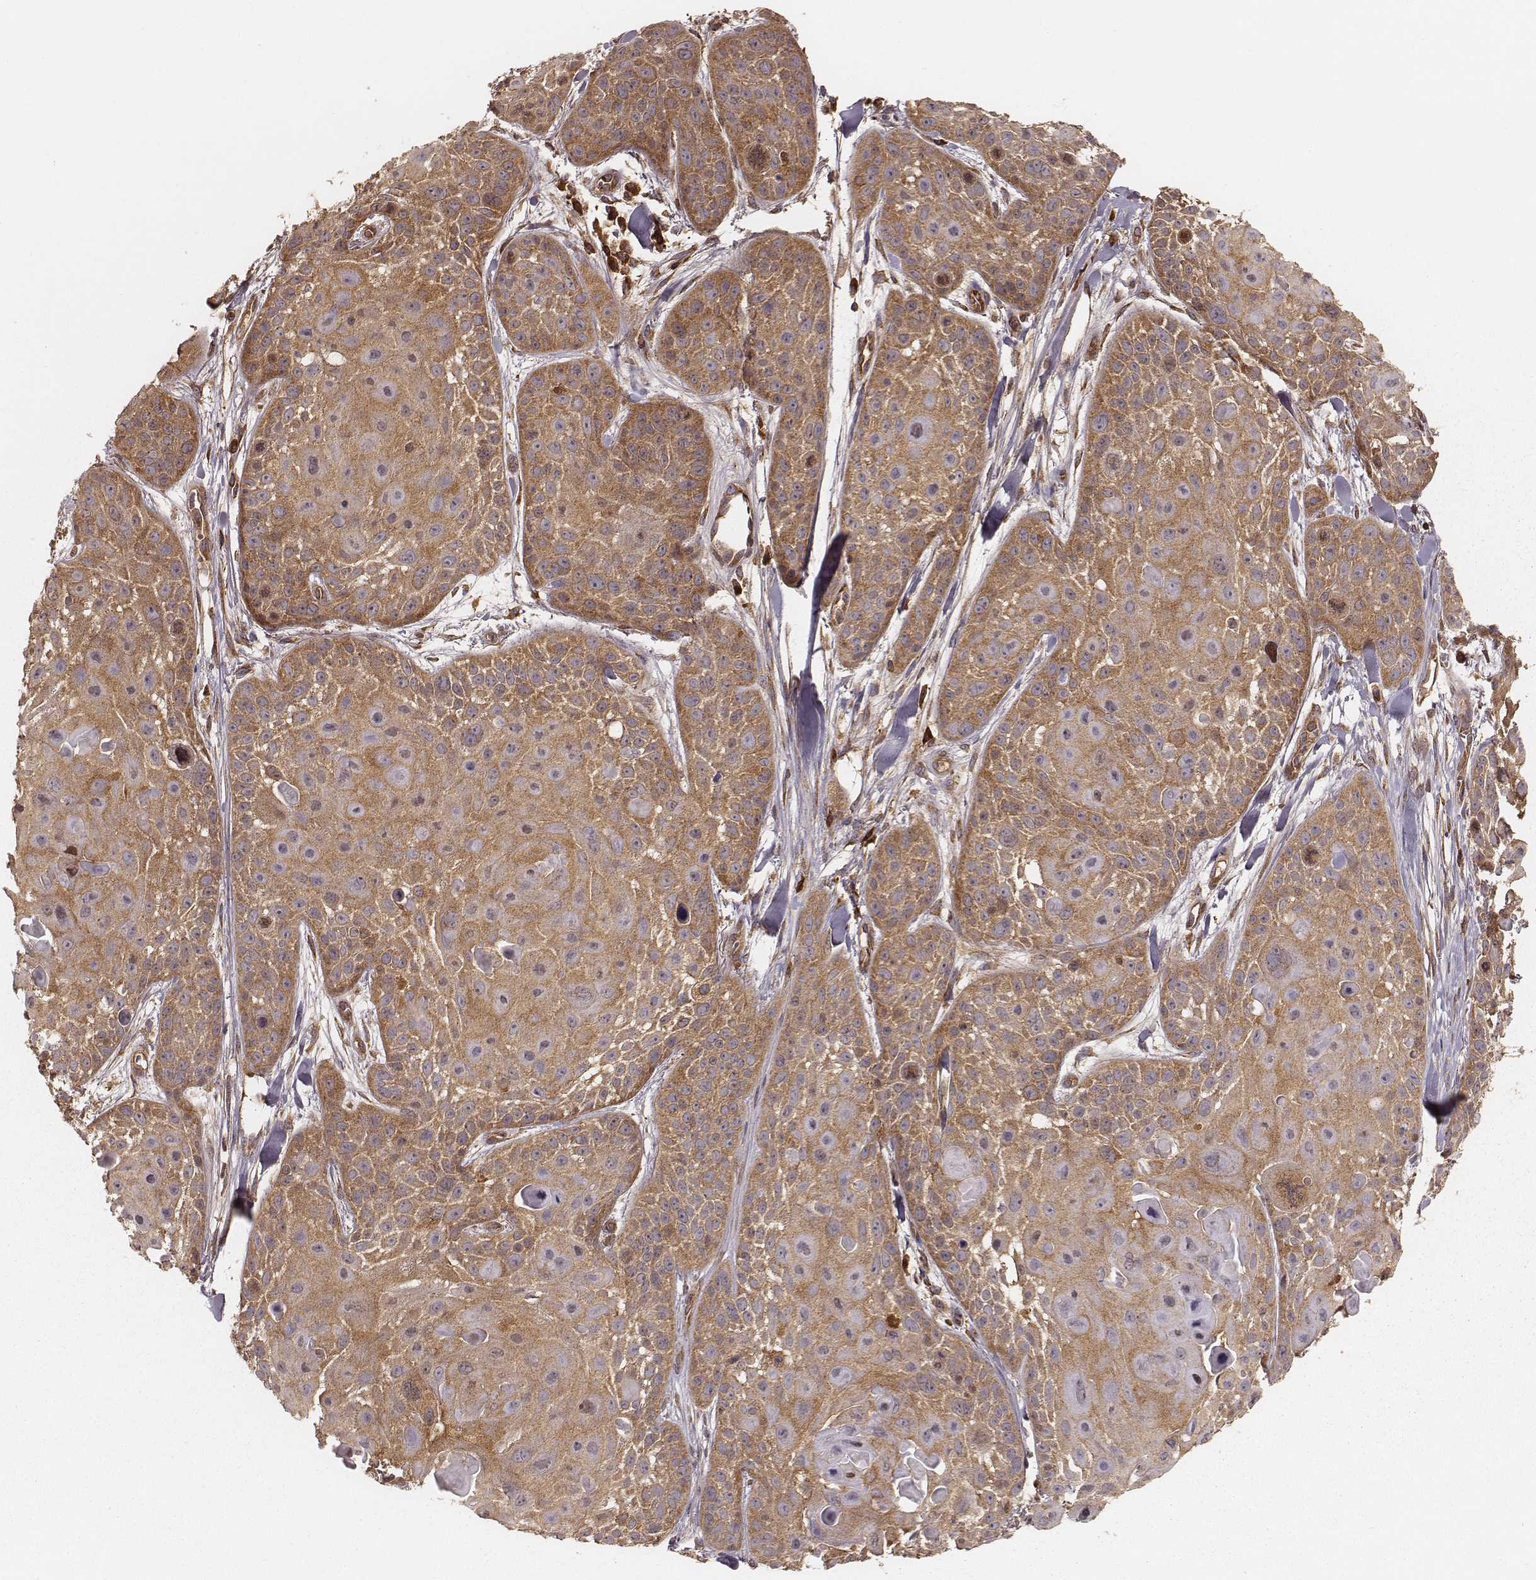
{"staining": {"intensity": "moderate", "quantity": ">75%", "location": "cytoplasmic/membranous"}, "tissue": "skin cancer", "cell_type": "Tumor cells", "image_type": "cancer", "snomed": [{"axis": "morphology", "description": "Squamous cell carcinoma, NOS"}, {"axis": "topography", "description": "Skin"}, {"axis": "topography", "description": "Anal"}], "caption": "DAB (3,3'-diaminobenzidine) immunohistochemical staining of human skin cancer (squamous cell carcinoma) exhibits moderate cytoplasmic/membranous protein positivity in about >75% of tumor cells.", "gene": "CARS1", "patient": {"sex": "female", "age": 75}}